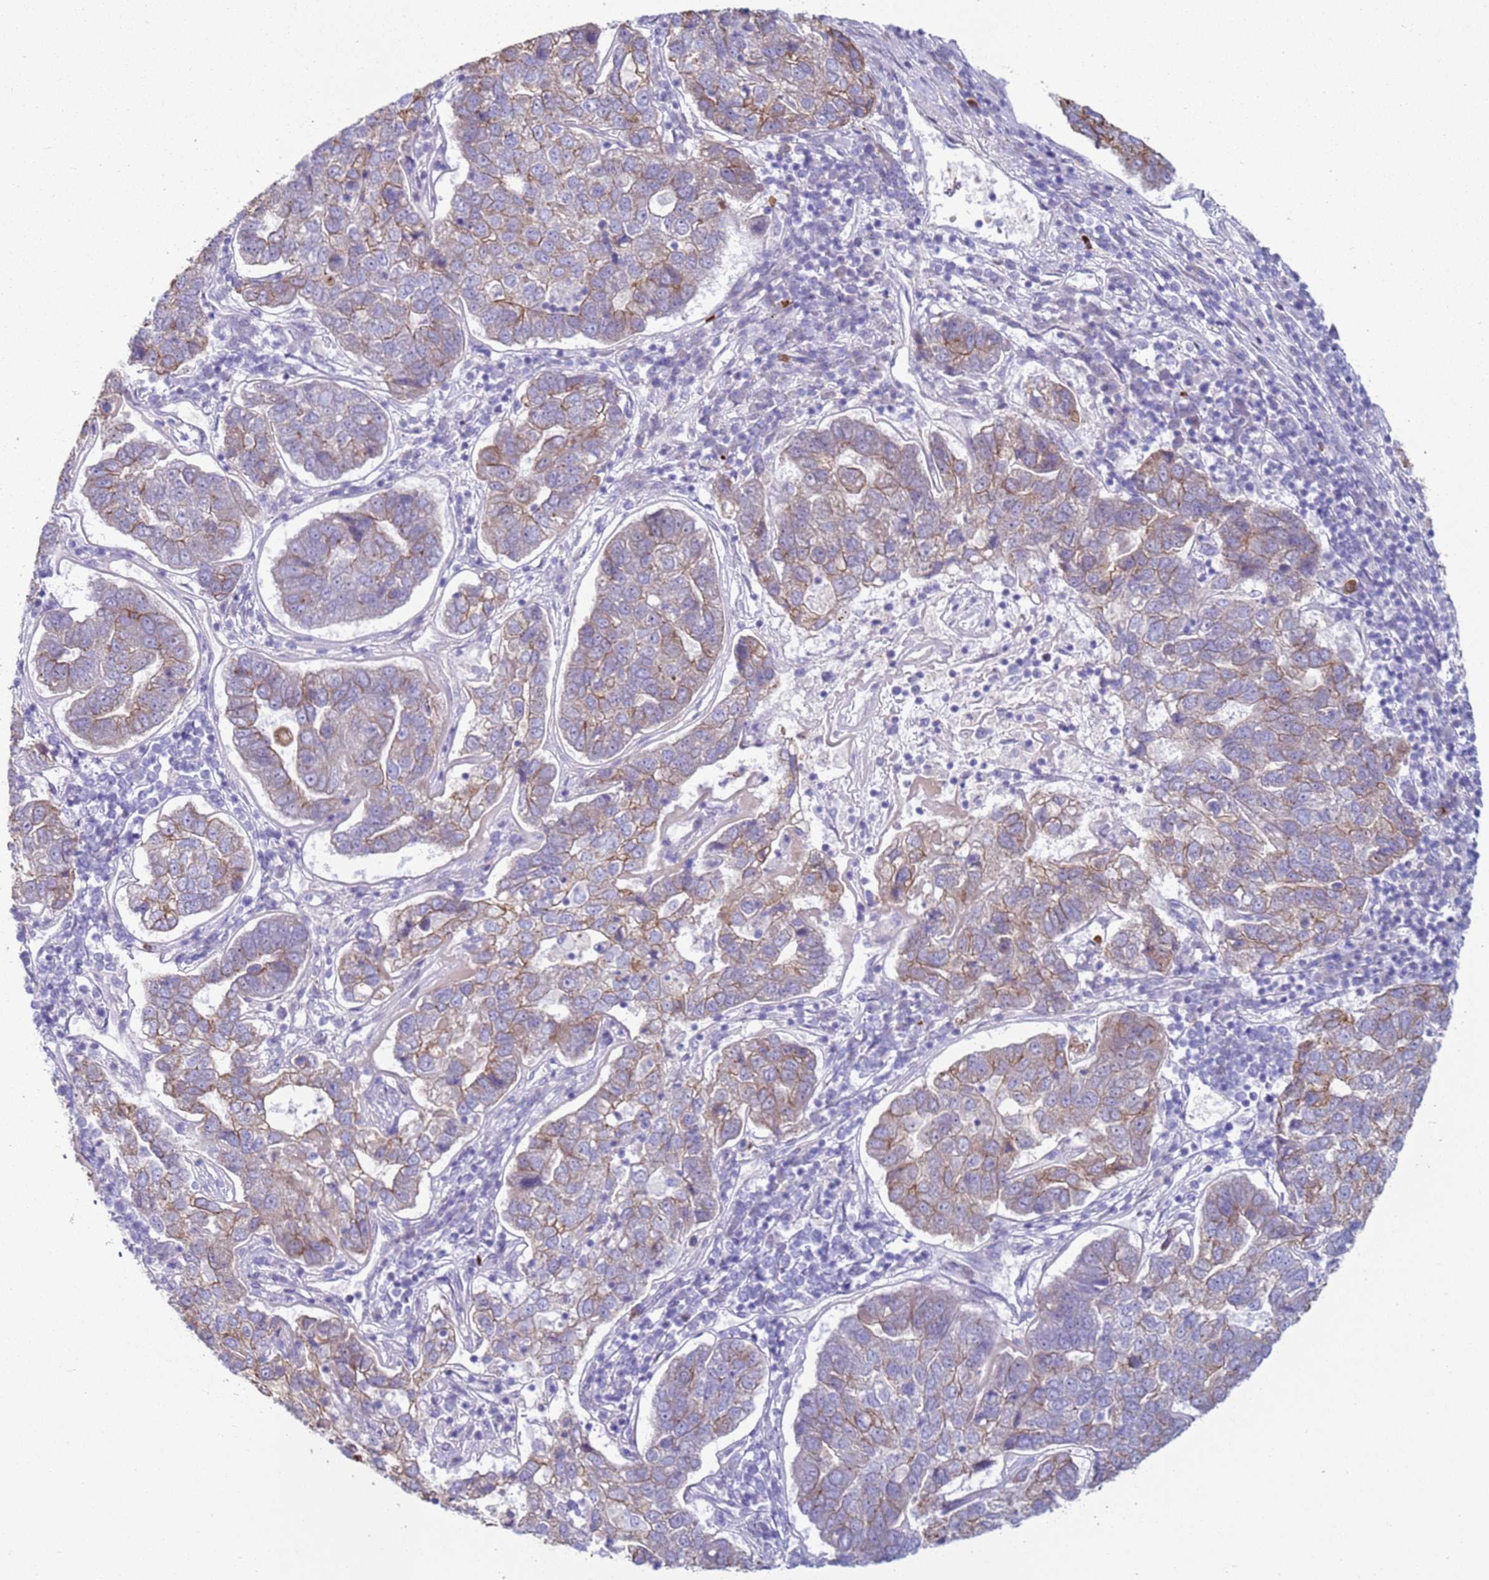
{"staining": {"intensity": "moderate", "quantity": "25%-75%", "location": "cytoplasmic/membranous"}, "tissue": "pancreatic cancer", "cell_type": "Tumor cells", "image_type": "cancer", "snomed": [{"axis": "morphology", "description": "Adenocarcinoma, NOS"}, {"axis": "topography", "description": "Pancreas"}], "caption": "Adenocarcinoma (pancreatic) tissue exhibits moderate cytoplasmic/membranous staining in approximately 25%-75% of tumor cells (Brightfield microscopy of DAB IHC at high magnification).", "gene": "NPAP1", "patient": {"sex": "female", "age": 61}}